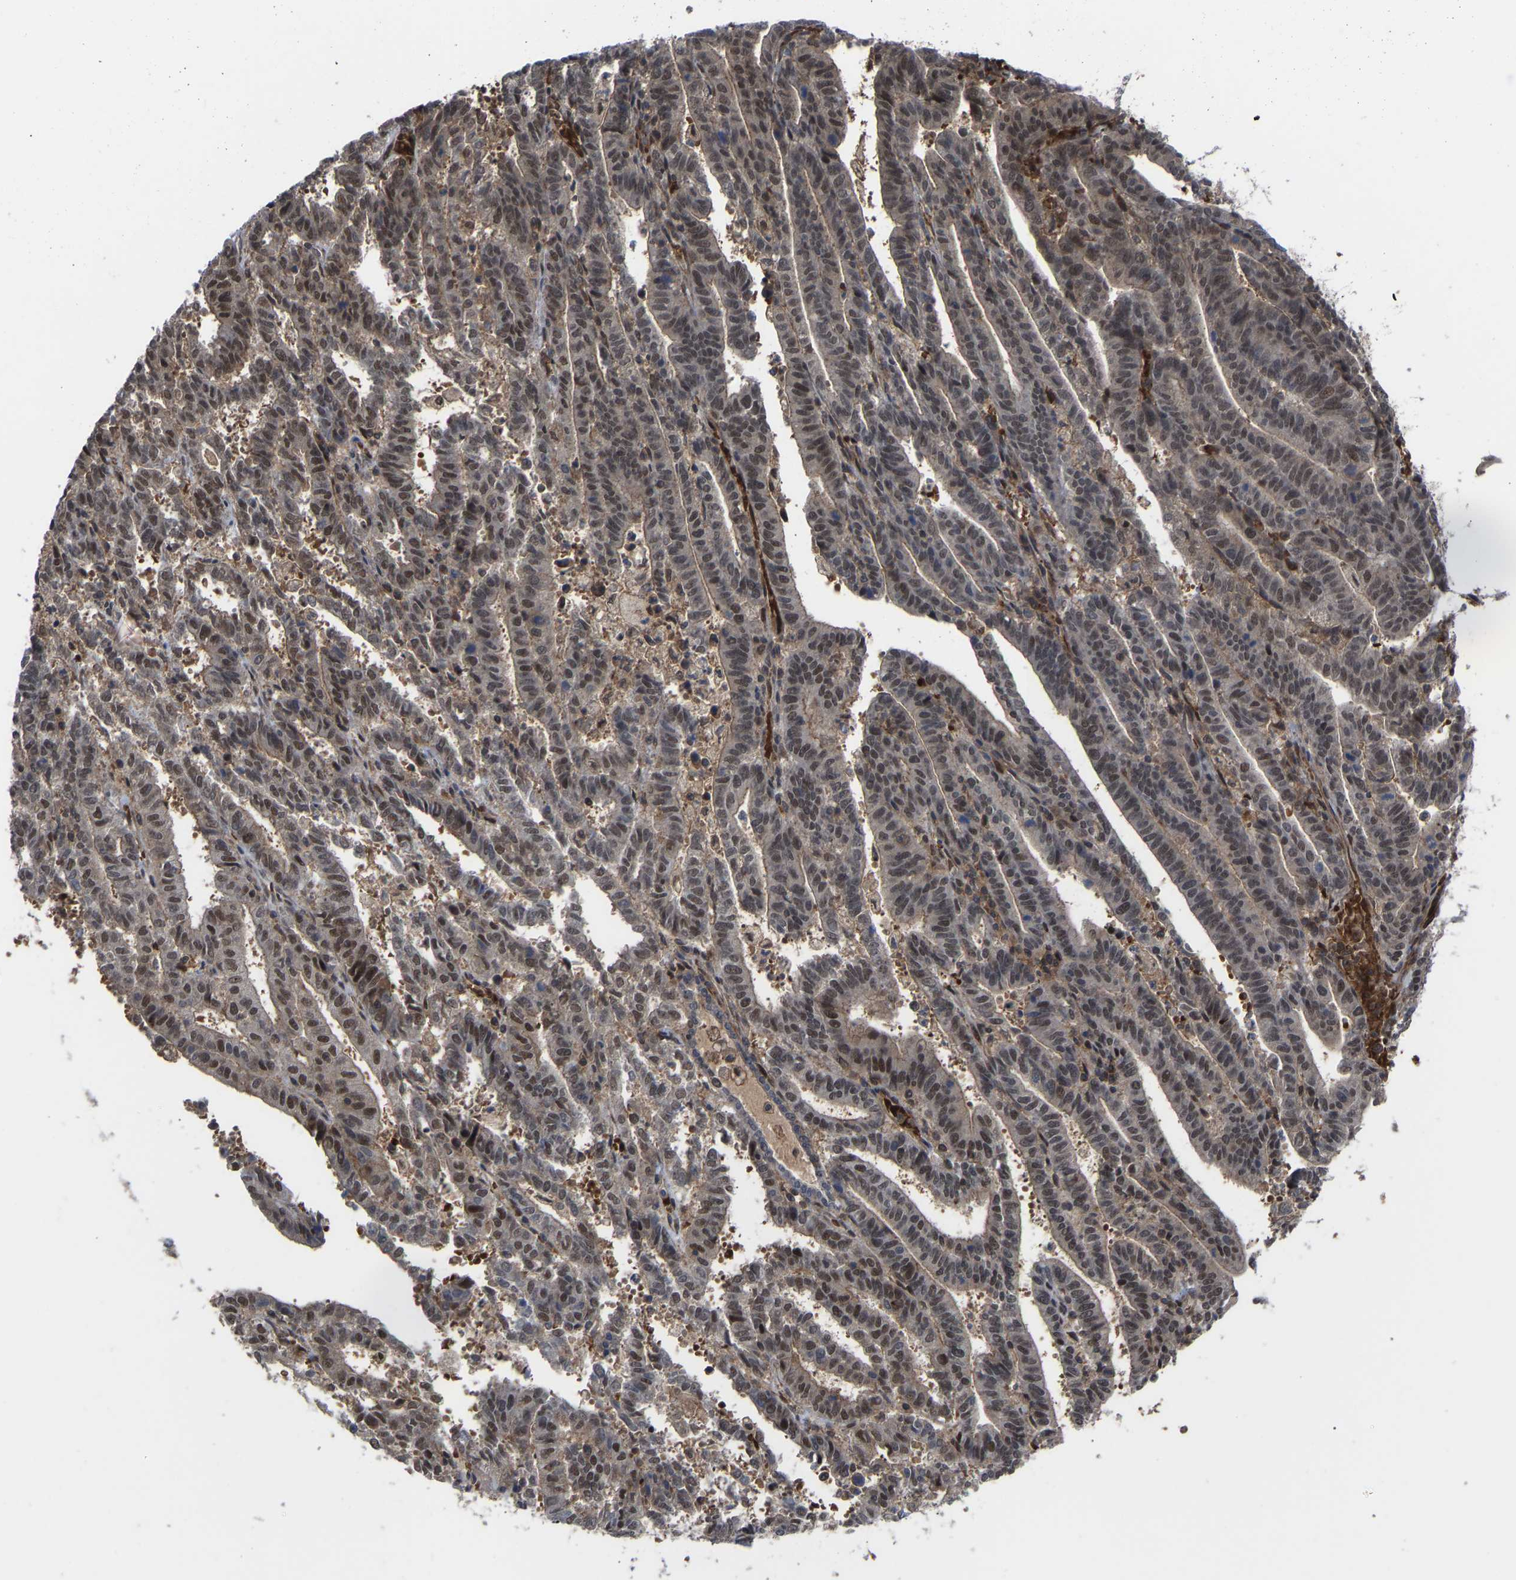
{"staining": {"intensity": "moderate", "quantity": "25%-75%", "location": "nuclear"}, "tissue": "endometrial cancer", "cell_type": "Tumor cells", "image_type": "cancer", "snomed": [{"axis": "morphology", "description": "Adenocarcinoma, NOS"}, {"axis": "topography", "description": "Uterus"}], "caption": "Approximately 25%-75% of tumor cells in endometrial adenocarcinoma display moderate nuclear protein positivity as visualized by brown immunohistochemical staining.", "gene": "CYP7B1", "patient": {"sex": "female", "age": 83}}